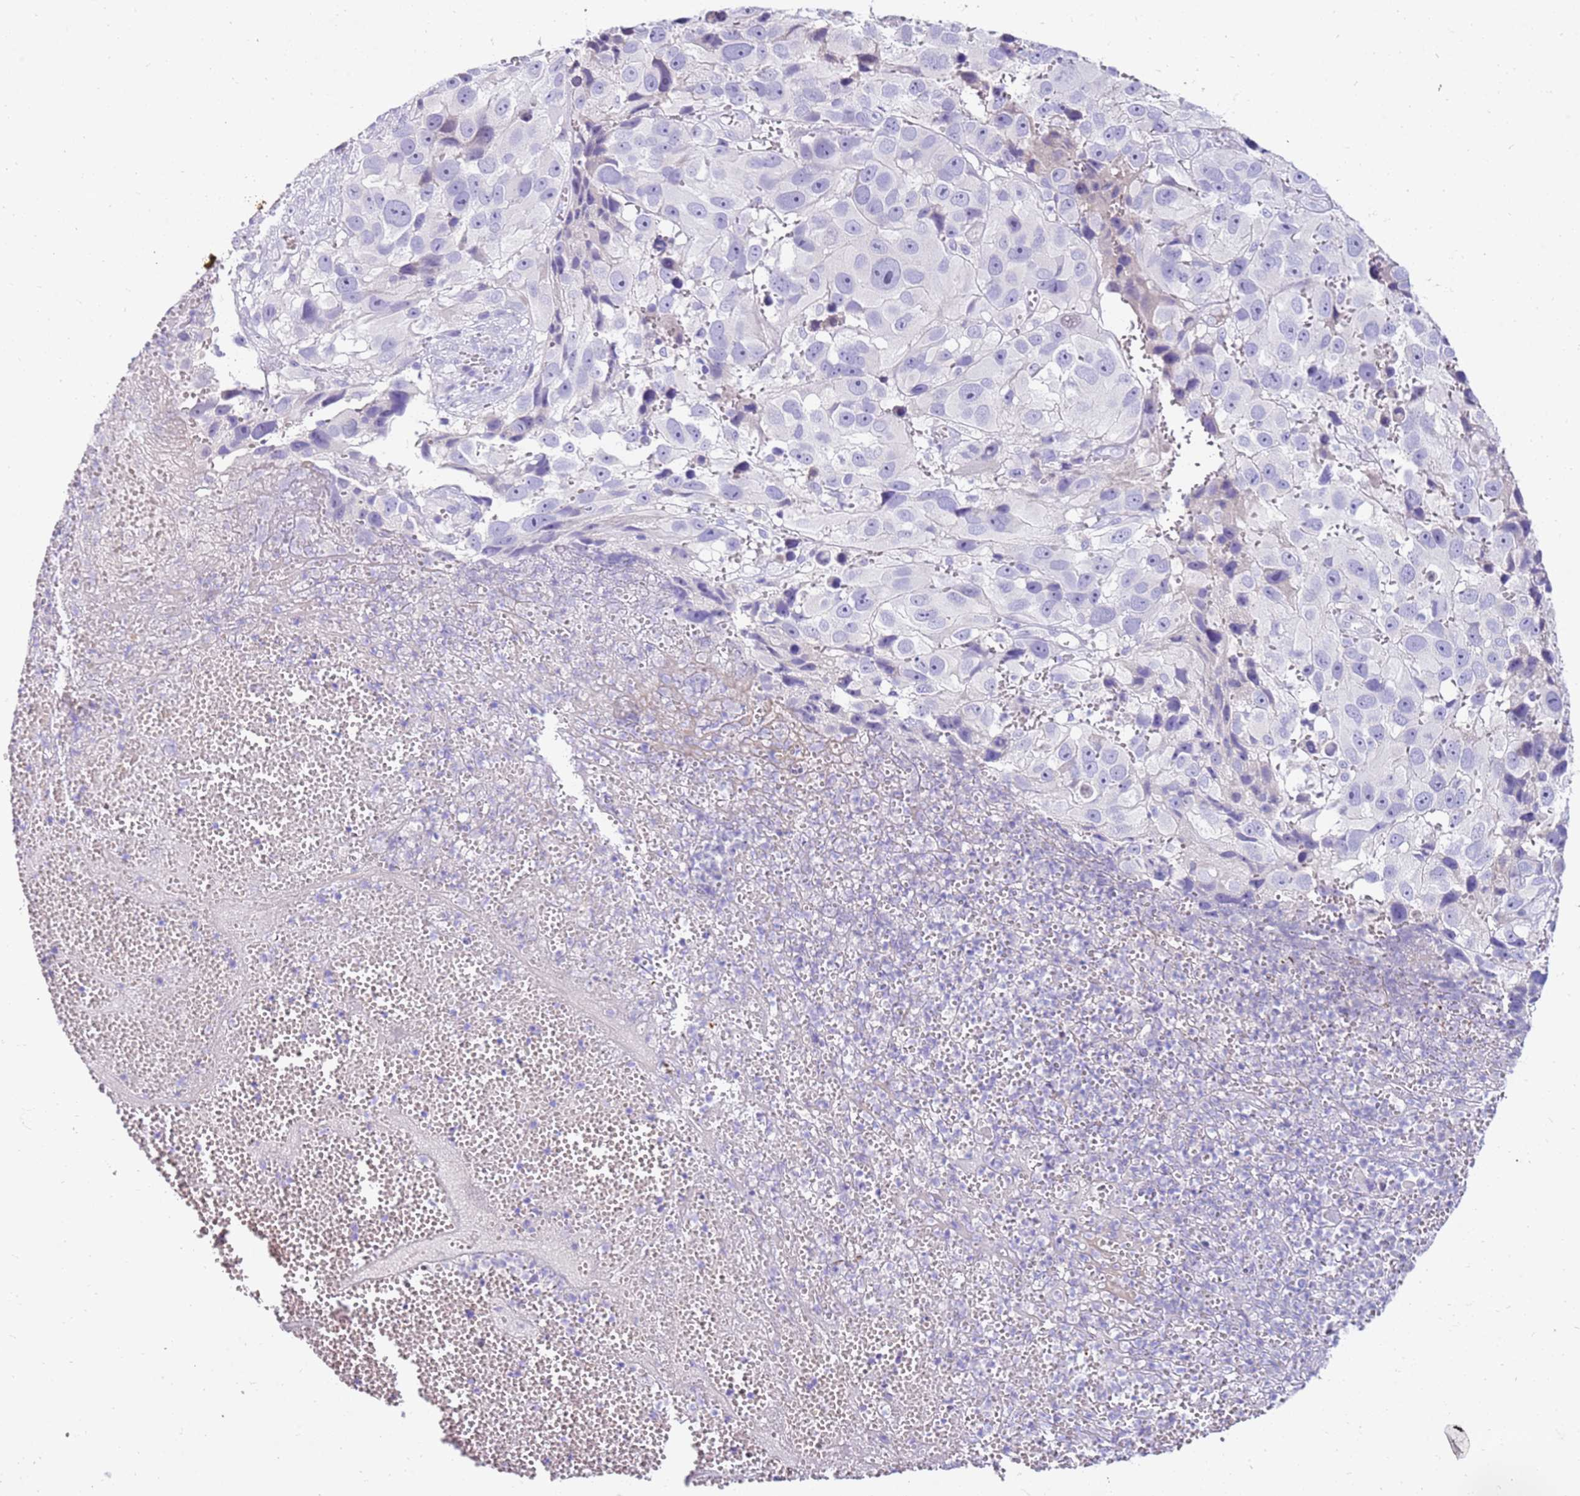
{"staining": {"intensity": "negative", "quantity": "none", "location": "none"}, "tissue": "melanoma", "cell_type": "Tumor cells", "image_type": "cancer", "snomed": [{"axis": "morphology", "description": "Malignant melanoma, NOS"}, {"axis": "topography", "description": "Skin"}], "caption": "Tumor cells show no significant expression in melanoma. (Immunohistochemistry, brightfield microscopy, high magnification).", "gene": "EVPLL", "patient": {"sex": "male", "age": 84}}